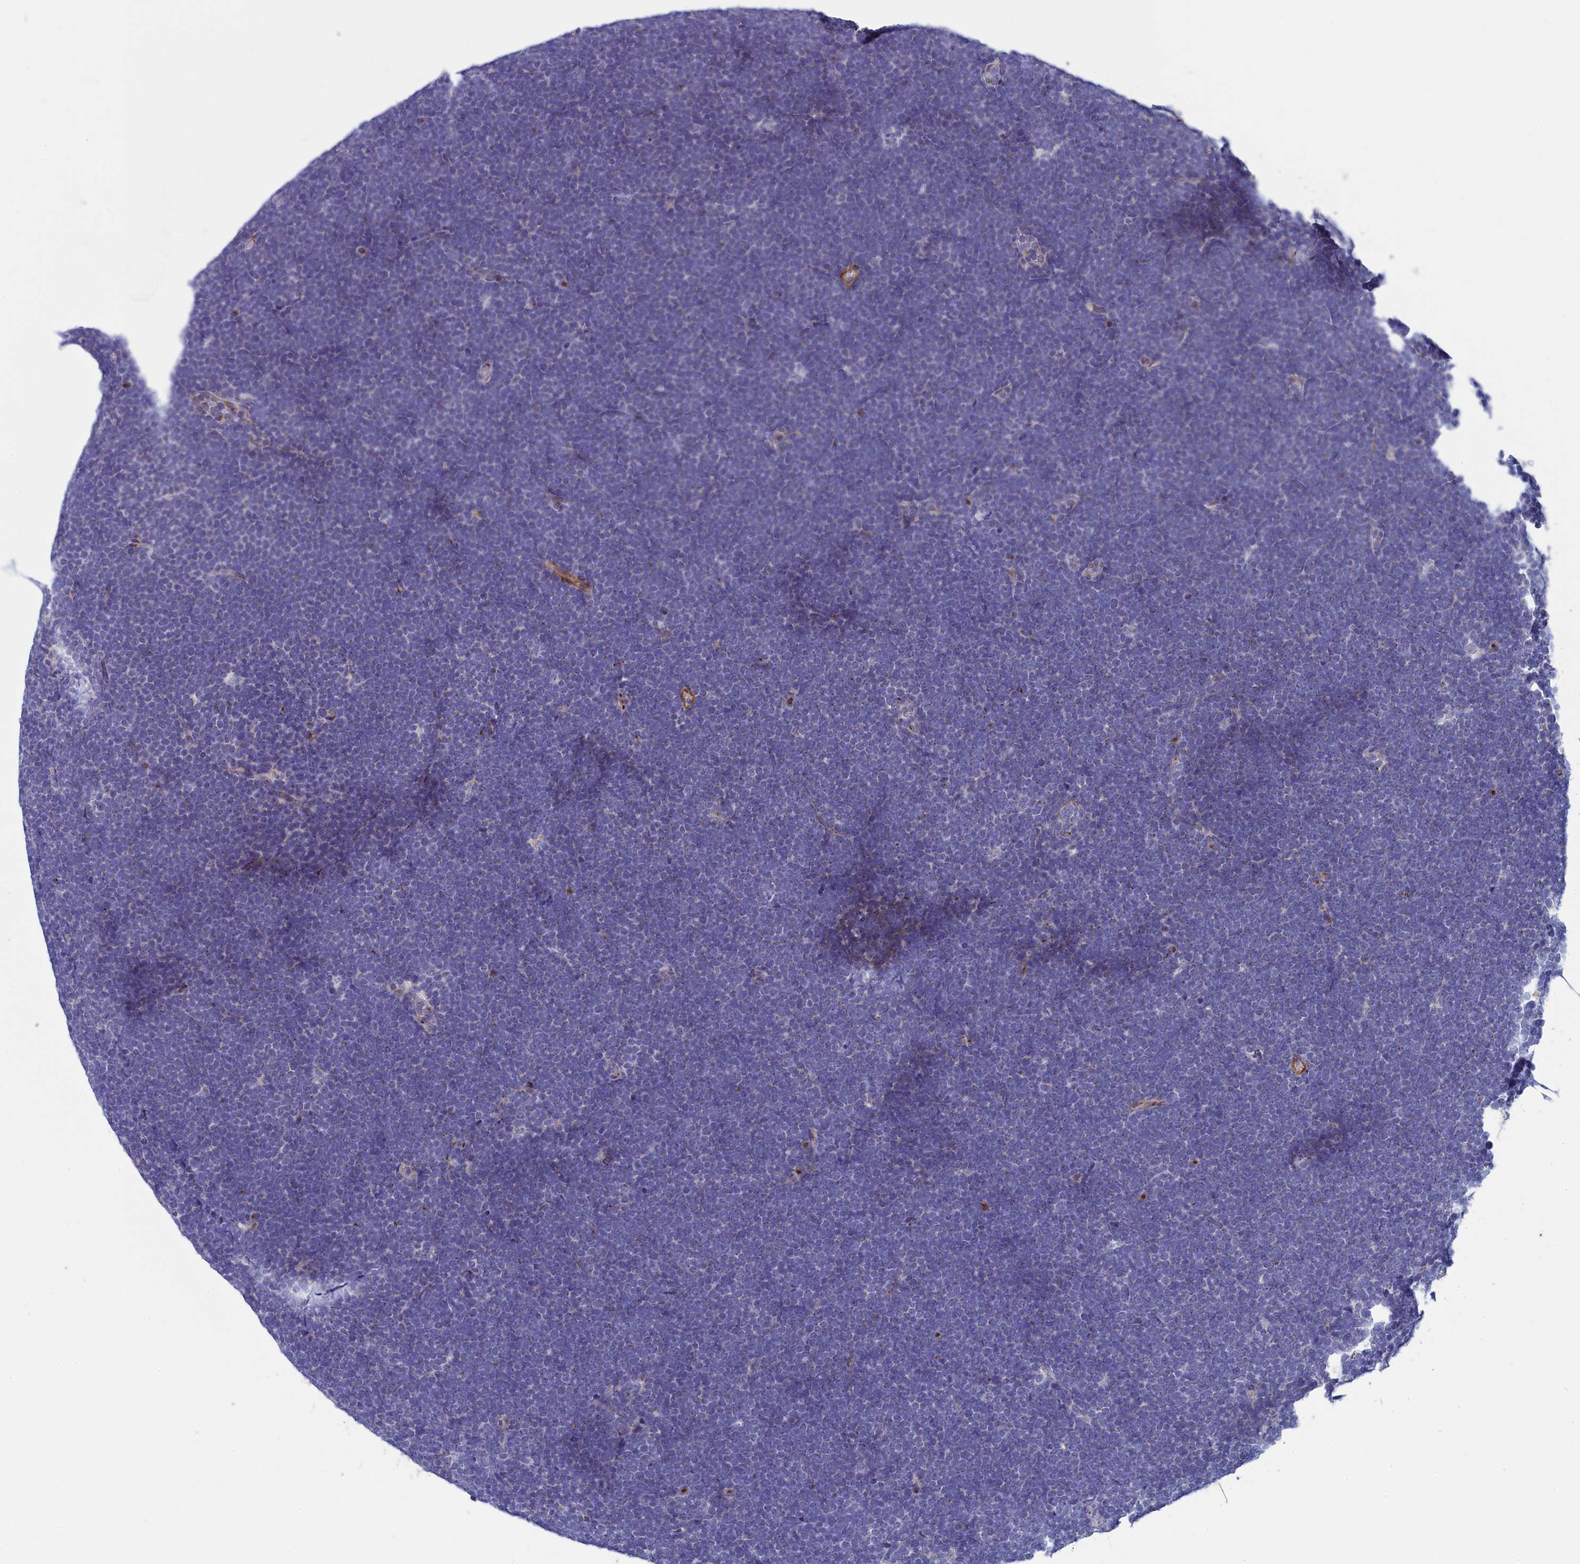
{"staining": {"intensity": "negative", "quantity": "none", "location": "none"}, "tissue": "lymphoma", "cell_type": "Tumor cells", "image_type": "cancer", "snomed": [{"axis": "morphology", "description": "Malignant lymphoma, non-Hodgkin's type, High grade"}, {"axis": "topography", "description": "Lymph node"}], "caption": "The immunohistochemistry (IHC) histopathology image has no significant staining in tumor cells of lymphoma tissue.", "gene": "TUBGCP4", "patient": {"sex": "male", "age": 13}}